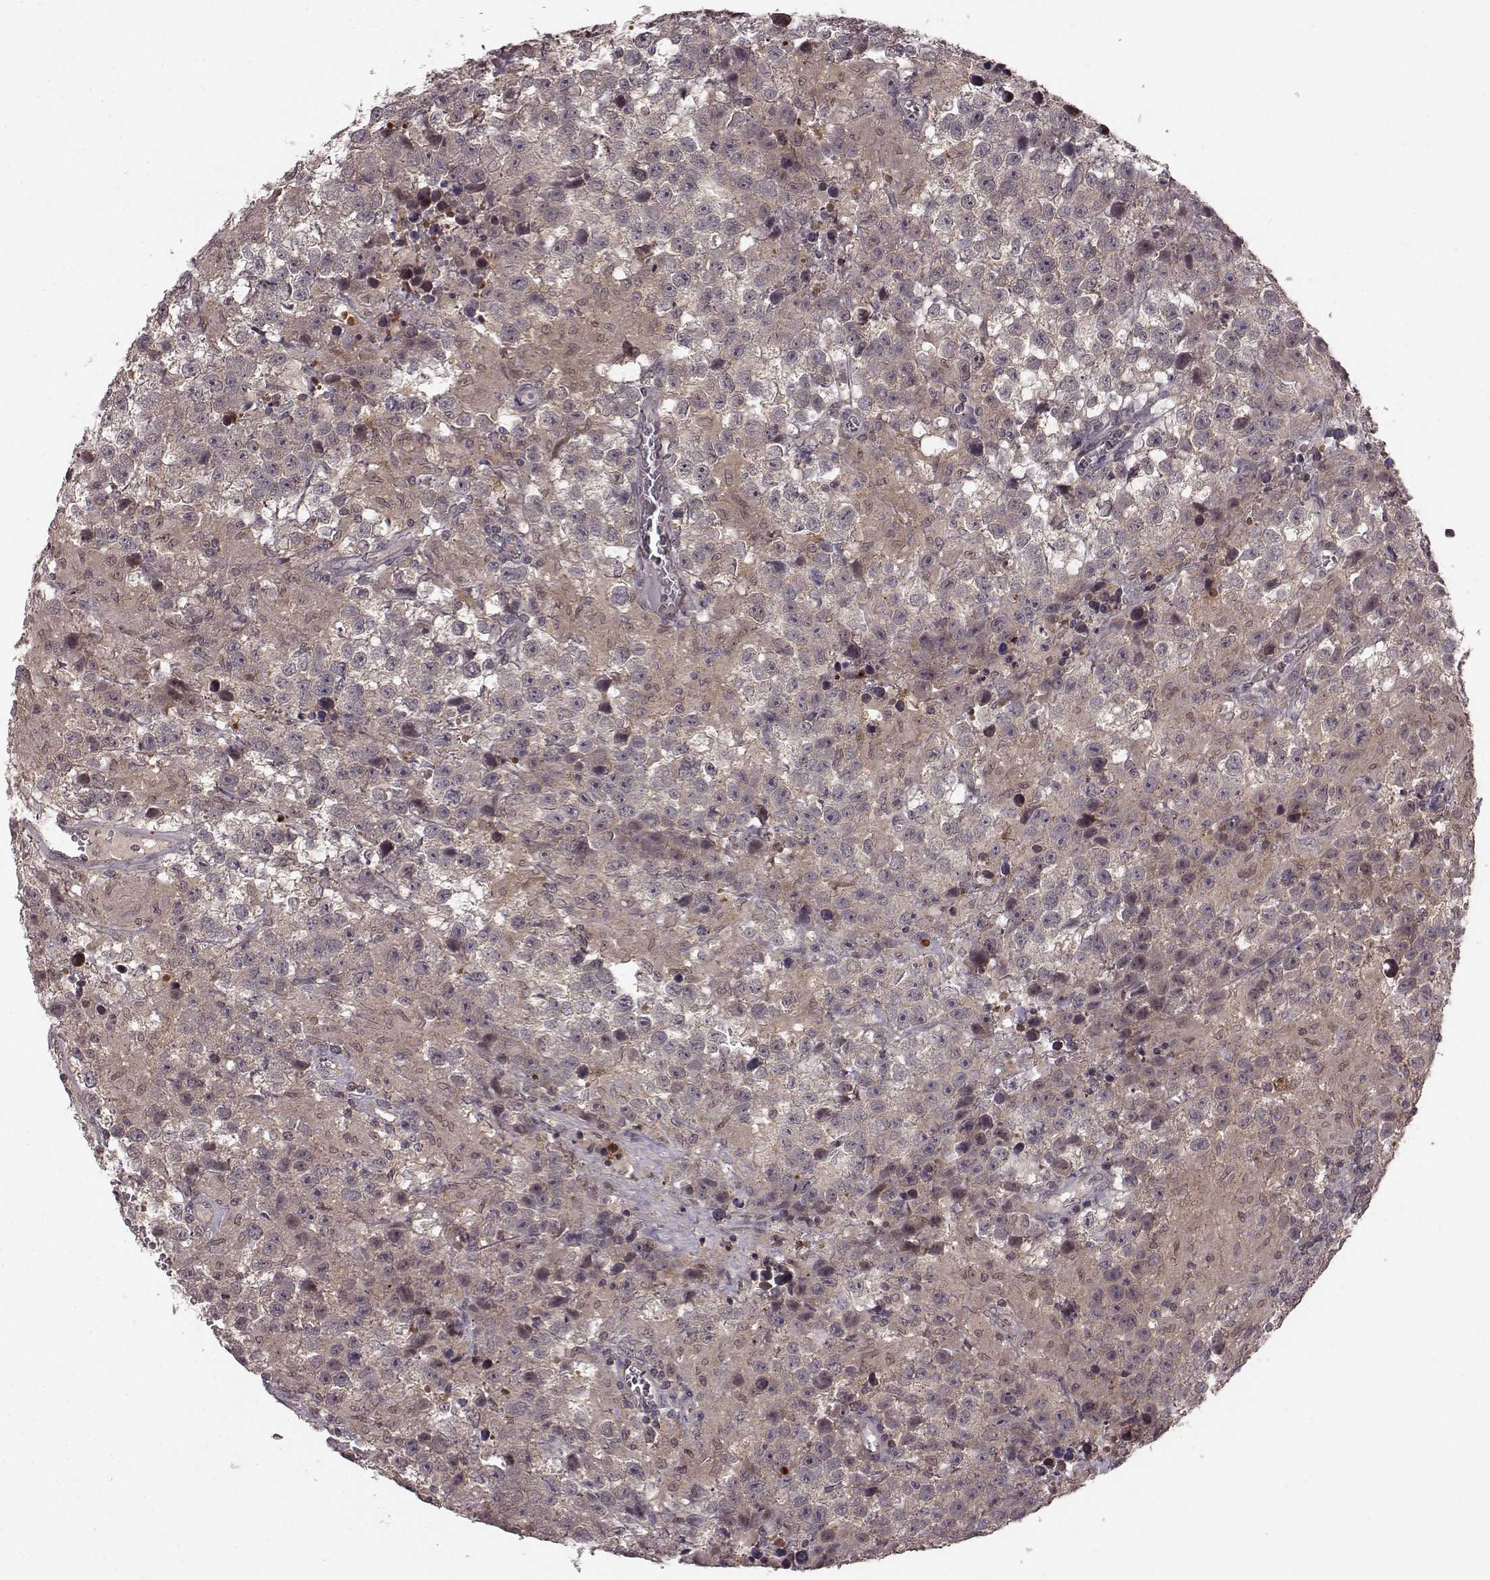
{"staining": {"intensity": "negative", "quantity": "none", "location": "none"}, "tissue": "testis cancer", "cell_type": "Tumor cells", "image_type": "cancer", "snomed": [{"axis": "morphology", "description": "Seminoma, NOS"}, {"axis": "topography", "description": "Testis"}], "caption": "Immunohistochemical staining of testis seminoma shows no significant expression in tumor cells. Nuclei are stained in blue.", "gene": "GSS", "patient": {"sex": "male", "age": 43}}